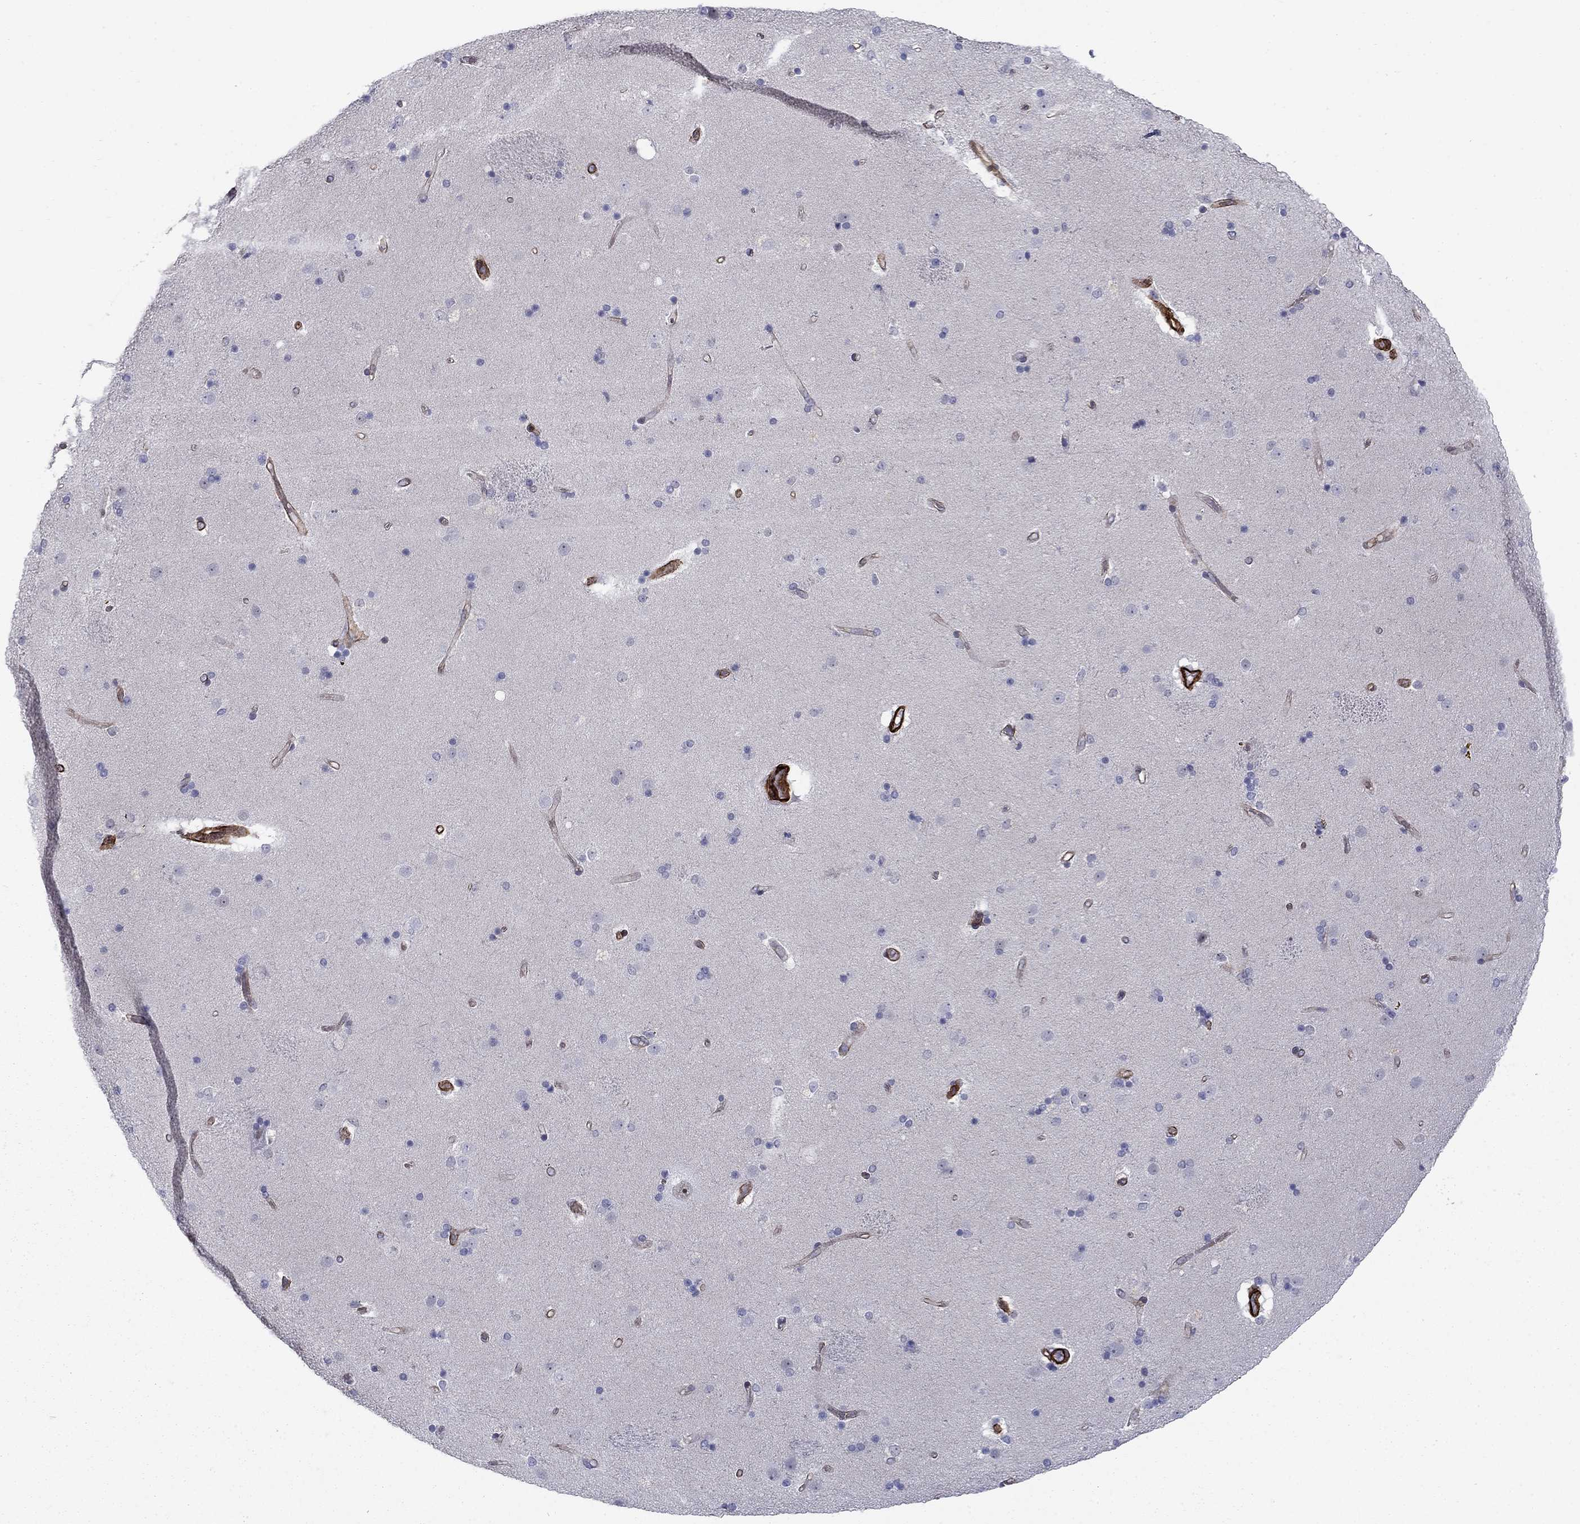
{"staining": {"intensity": "negative", "quantity": "none", "location": "none"}, "tissue": "caudate", "cell_type": "Glial cells", "image_type": "normal", "snomed": [{"axis": "morphology", "description": "Normal tissue, NOS"}, {"axis": "topography", "description": "Lateral ventricle wall"}], "caption": "A high-resolution photomicrograph shows immunohistochemistry staining of unremarkable caudate, which shows no significant positivity in glial cells. Brightfield microscopy of IHC stained with DAB (brown) and hematoxylin (blue), captured at high magnification.", "gene": "KRBA1", "patient": {"sex": "female", "age": 71}}